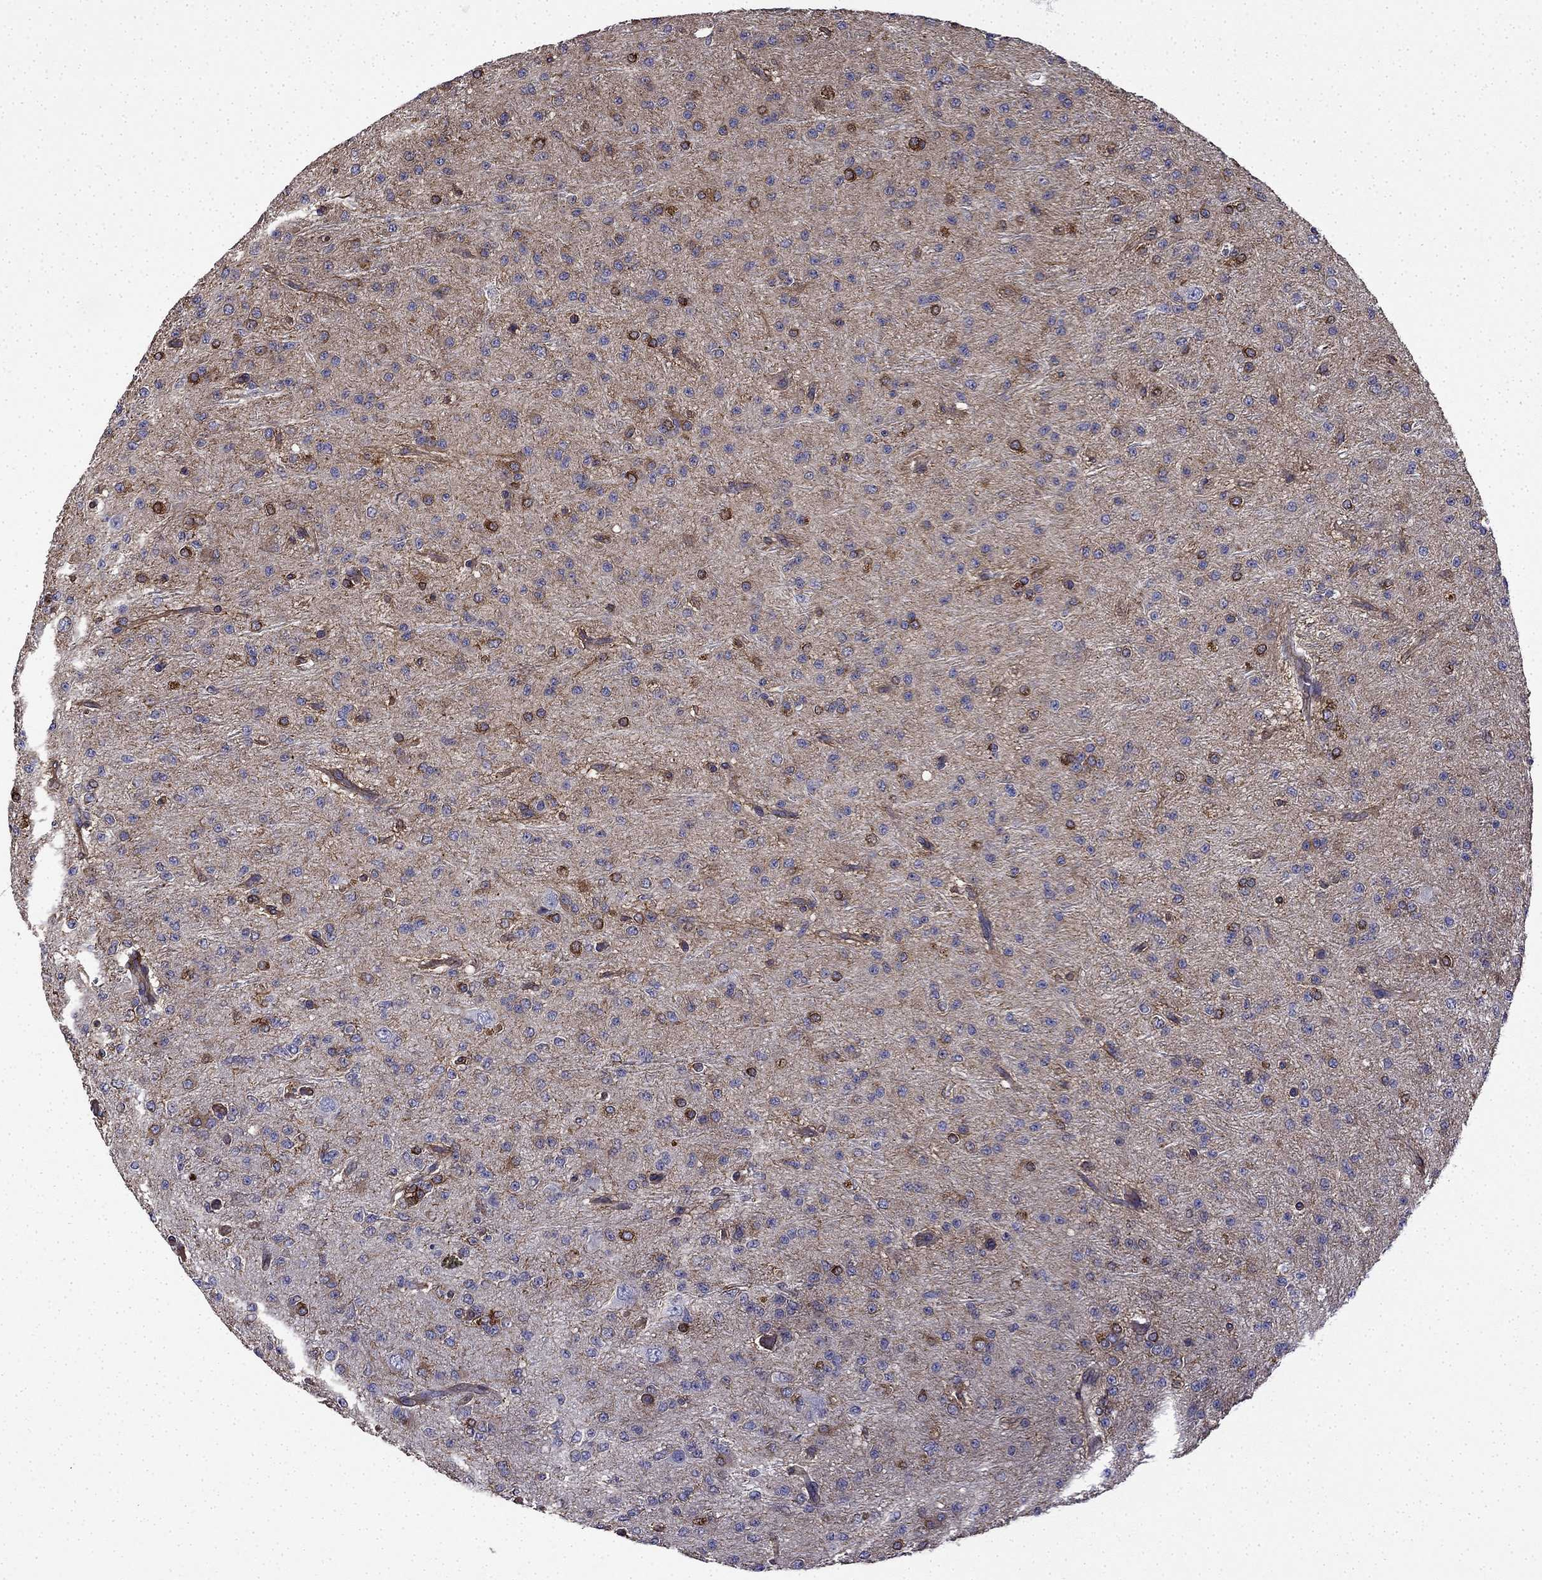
{"staining": {"intensity": "negative", "quantity": "none", "location": "none"}, "tissue": "glioma", "cell_type": "Tumor cells", "image_type": "cancer", "snomed": [{"axis": "morphology", "description": "Glioma, malignant, Low grade"}, {"axis": "topography", "description": "Brain"}], "caption": "A high-resolution histopathology image shows immunohistochemistry staining of glioma, which shows no significant expression in tumor cells.", "gene": "MAP4", "patient": {"sex": "male", "age": 27}}